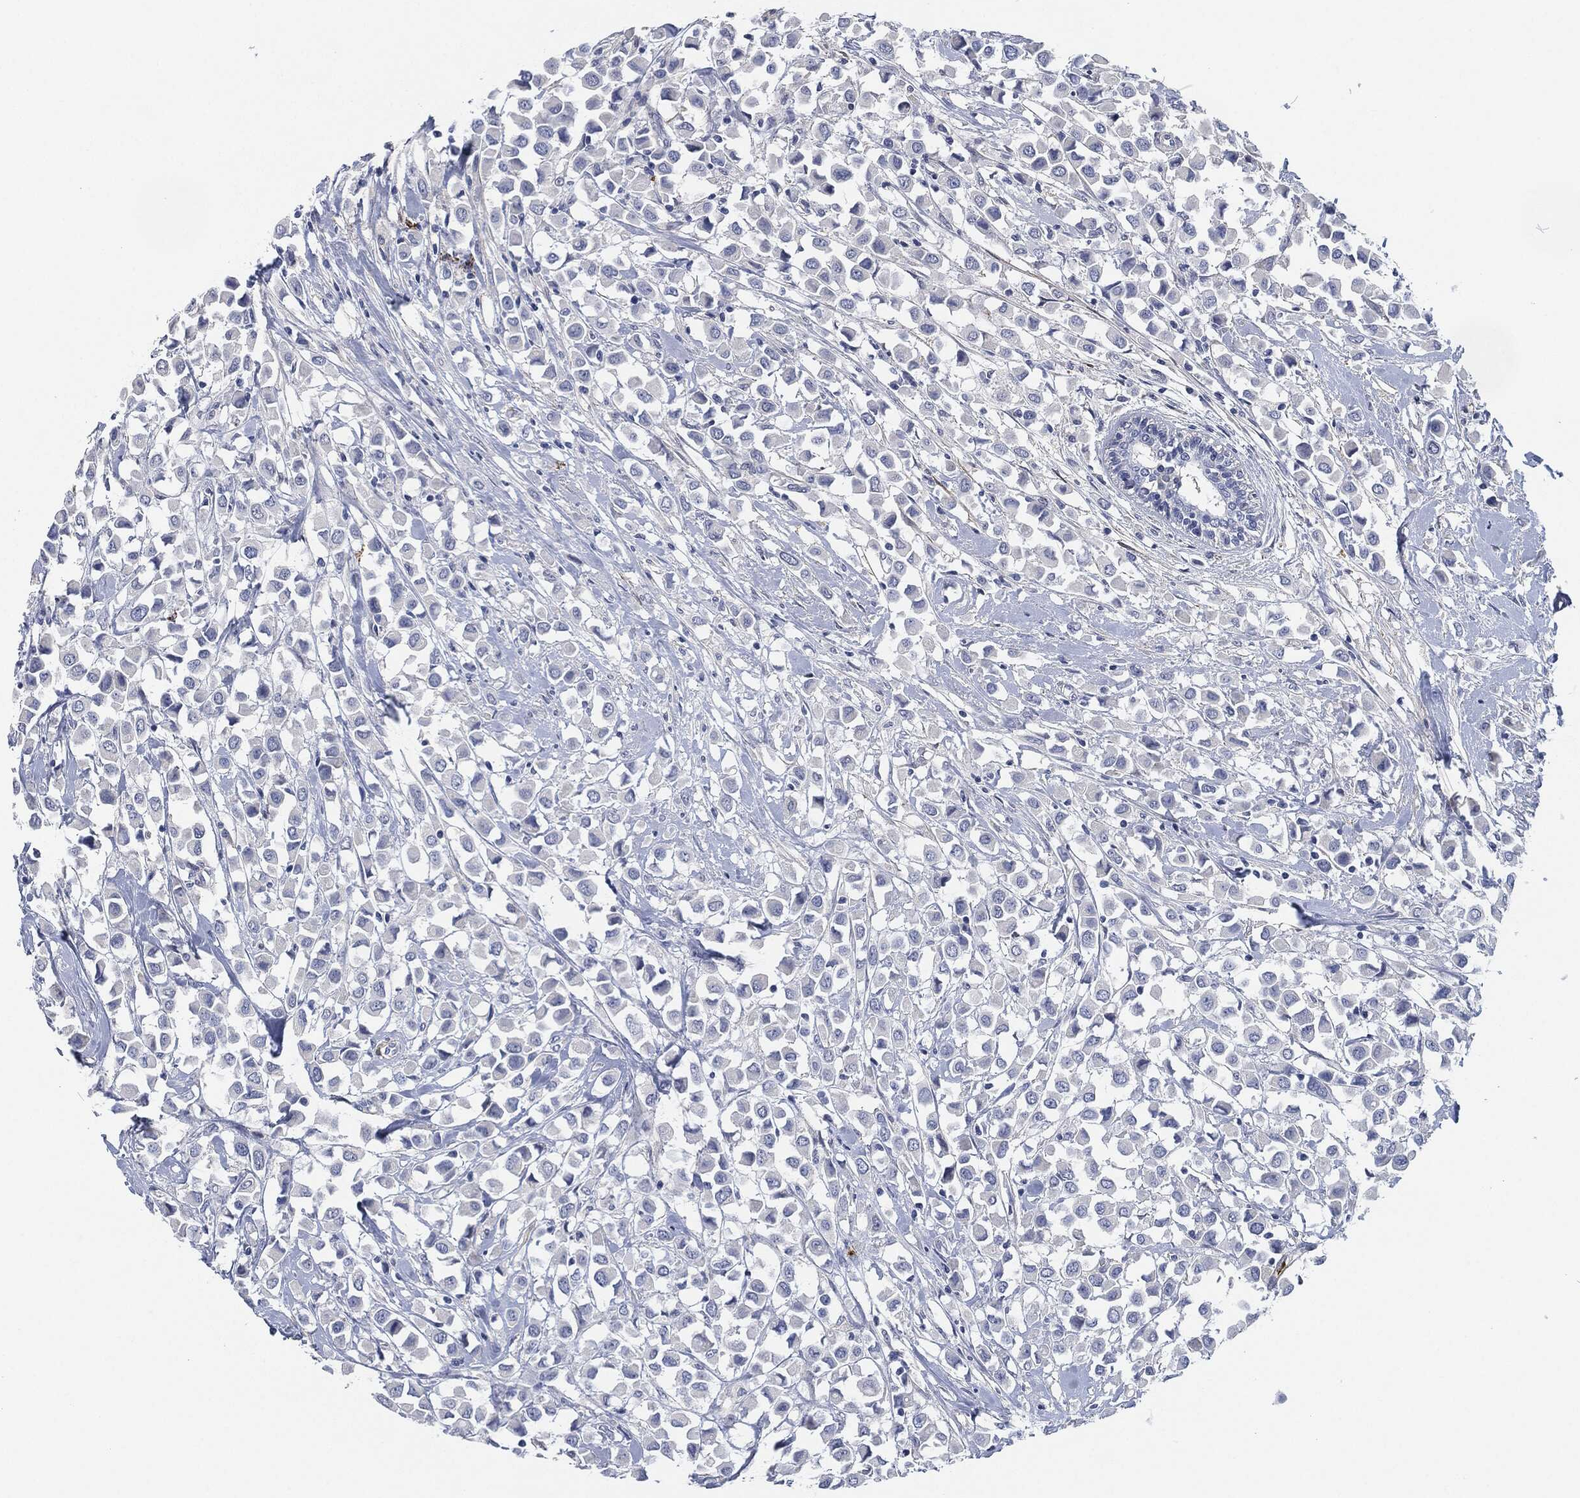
{"staining": {"intensity": "negative", "quantity": "none", "location": "none"}, "tissue": "breast cancer", "cell_type": "Tumor cells", "image_type": "cancer", "snomed": [{"axis": "morphology", "description": "Duct carcinoma"}, {"axis": "topography", "description": "Breast"}], "caption": "Intraductal carcinoma (breast) stained for a protein using immunohistochemistry demonstrates no positivity tumor cells.", "gene": "MPO", "patient": {"sex": "female", "age": 61}}